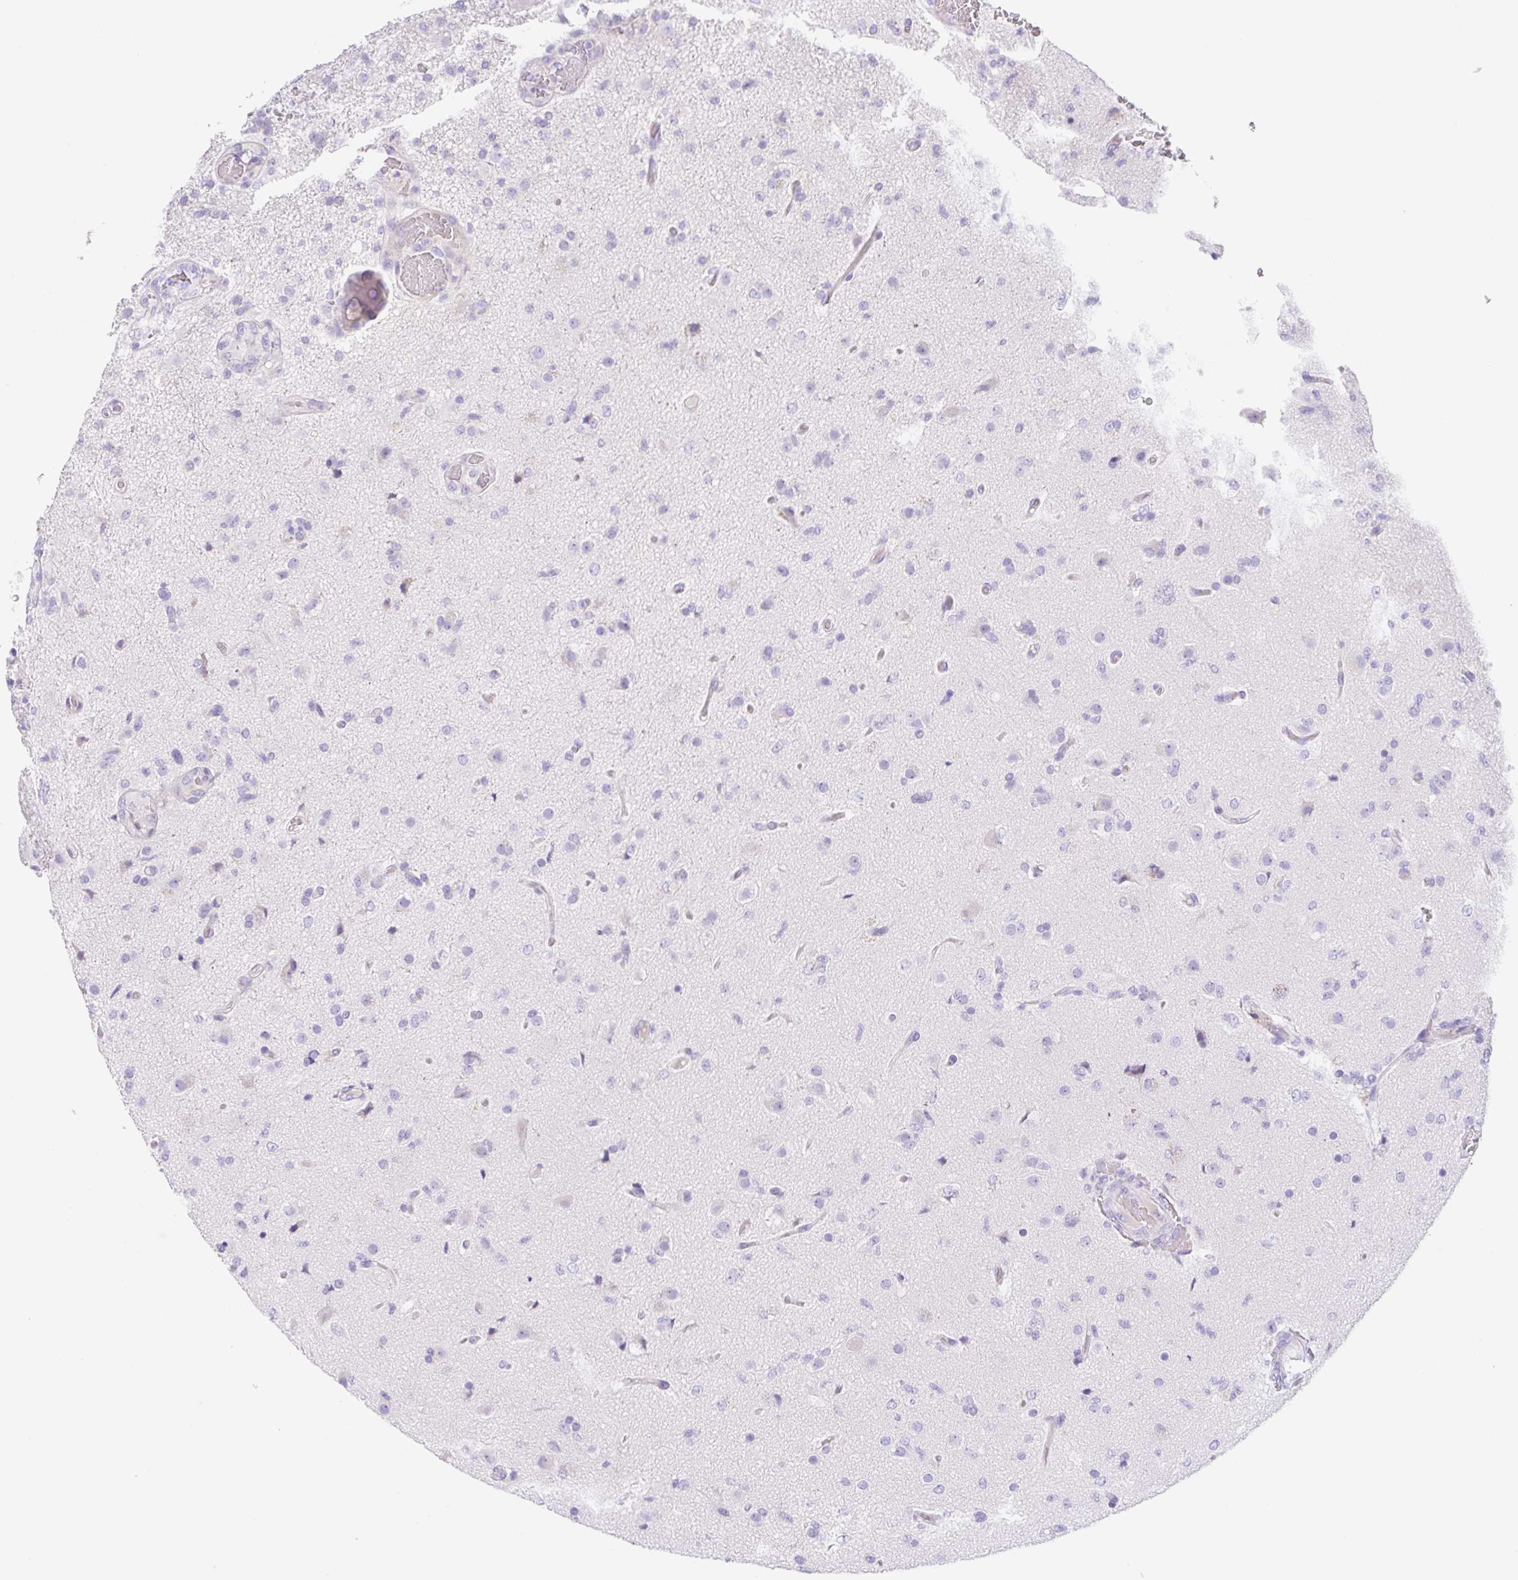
{"staining": {"intensity": "negative", "quantity": "none", "location": "none"}, "tissue": "glioma", "cell_type": "Tumor cells", "image_type": "cancer", "snomed": [{"axis": "morphology", "description": "Glioma, malignant, High grade"}, {"axis": "topography", "description": "Brain"}], "caption": "The histopathology image reveals no significant positivity in tumor cells of glioma.", "gene": "KLK8", "patient": {"sex": "female", "age": 74}}